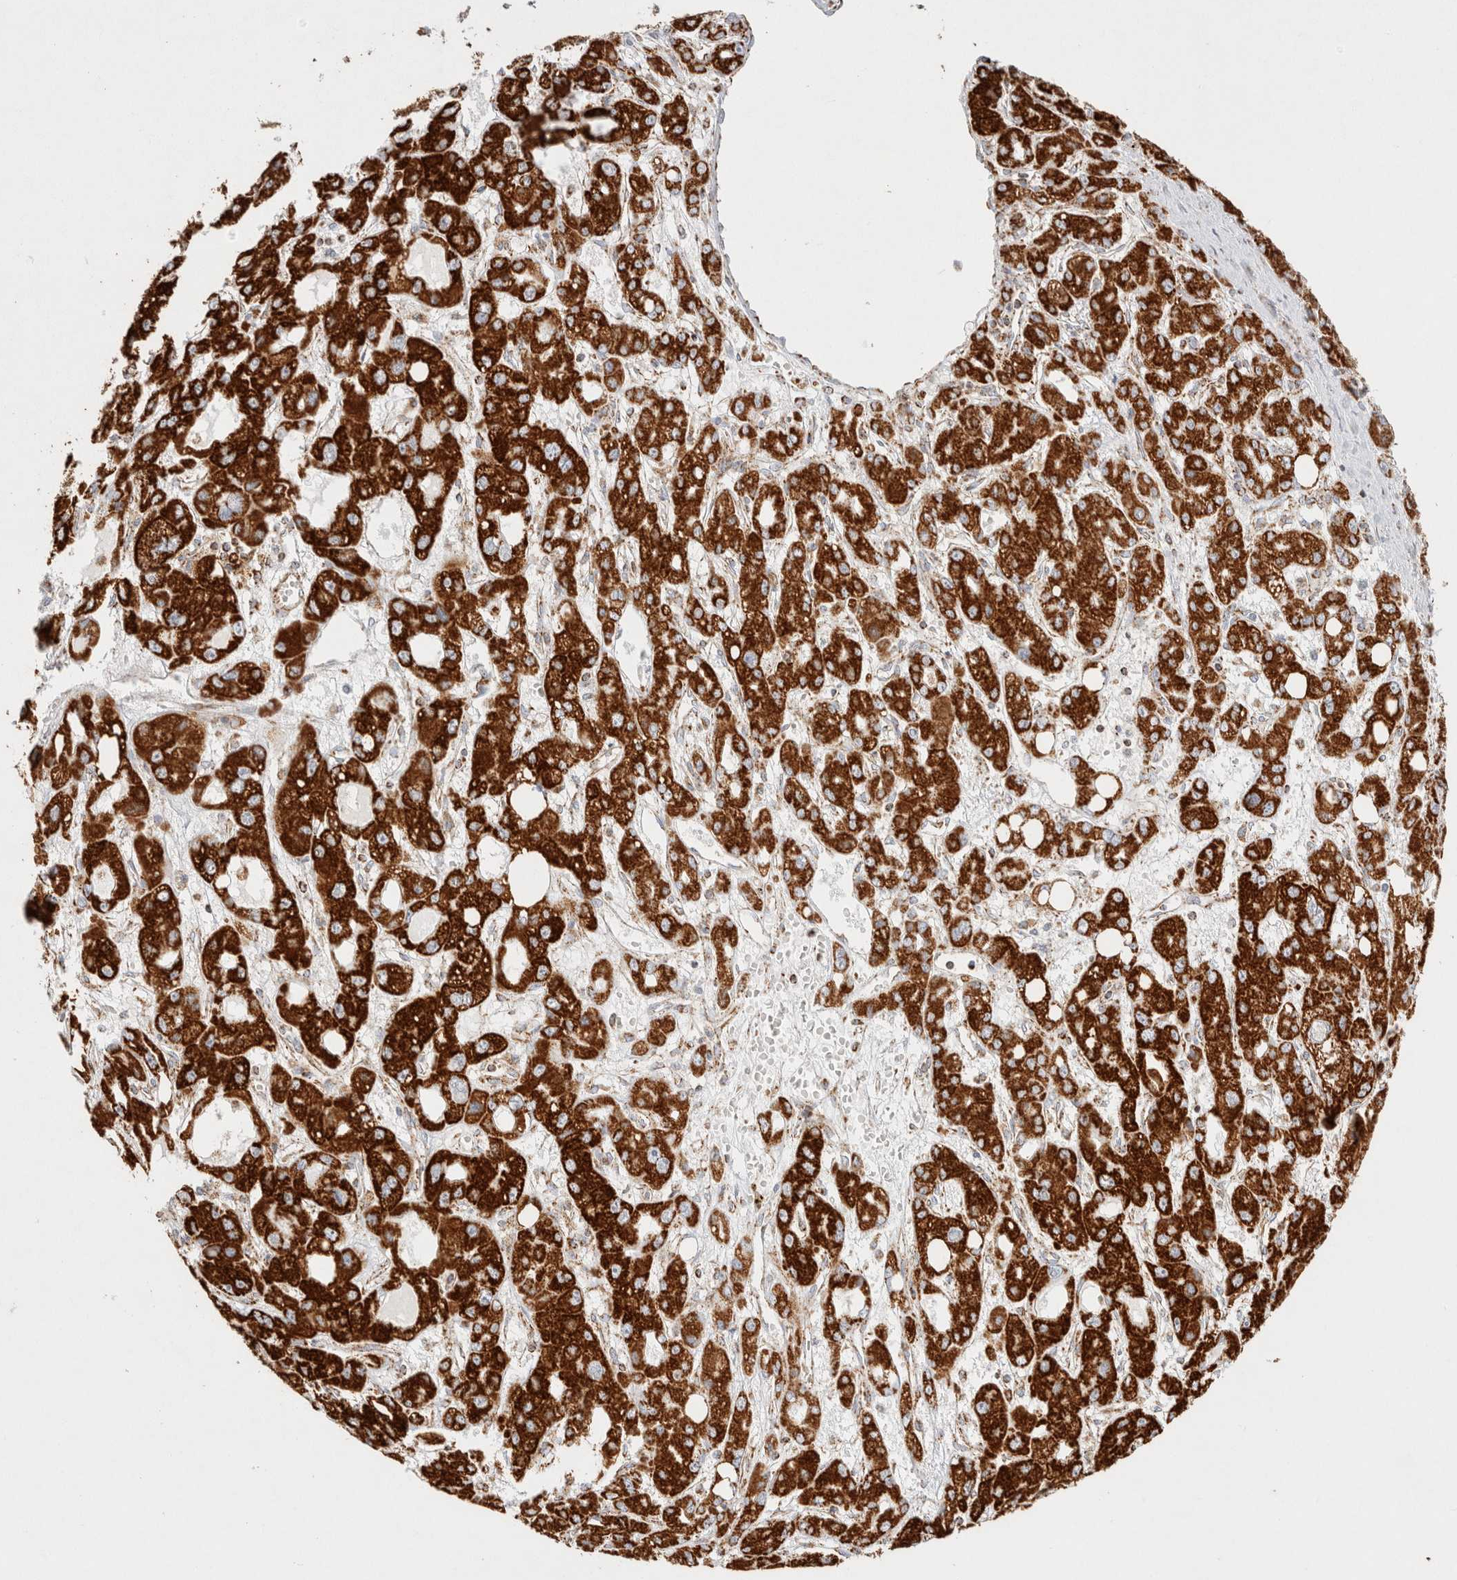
{"staining": {"intensity": "strong", "quantity": ">75%", "location": "cytoplasmic/membranous"}, "tissue": "liver cancer", "cell_type": "Tumor cells", "image_type": "cancer", "snomed": [{"axis": "morphology", "description": "Carcinoma, Hepatocellular, NOS"}, {"axis": "topography", "description": "Liver"}], "caption": "The histopathology image demonstrates staining of hepatocellular carcinoma (liver), revealing strong cytoplasmic/membranous protein positivity (brown color) within tumor cells. (Stains: DAB in brown, nuclei in blue, Microscopy: brightfield microscopy at high magnification).", "gene": "PHB2", "patient": {"sex": "male", "age": 55}}